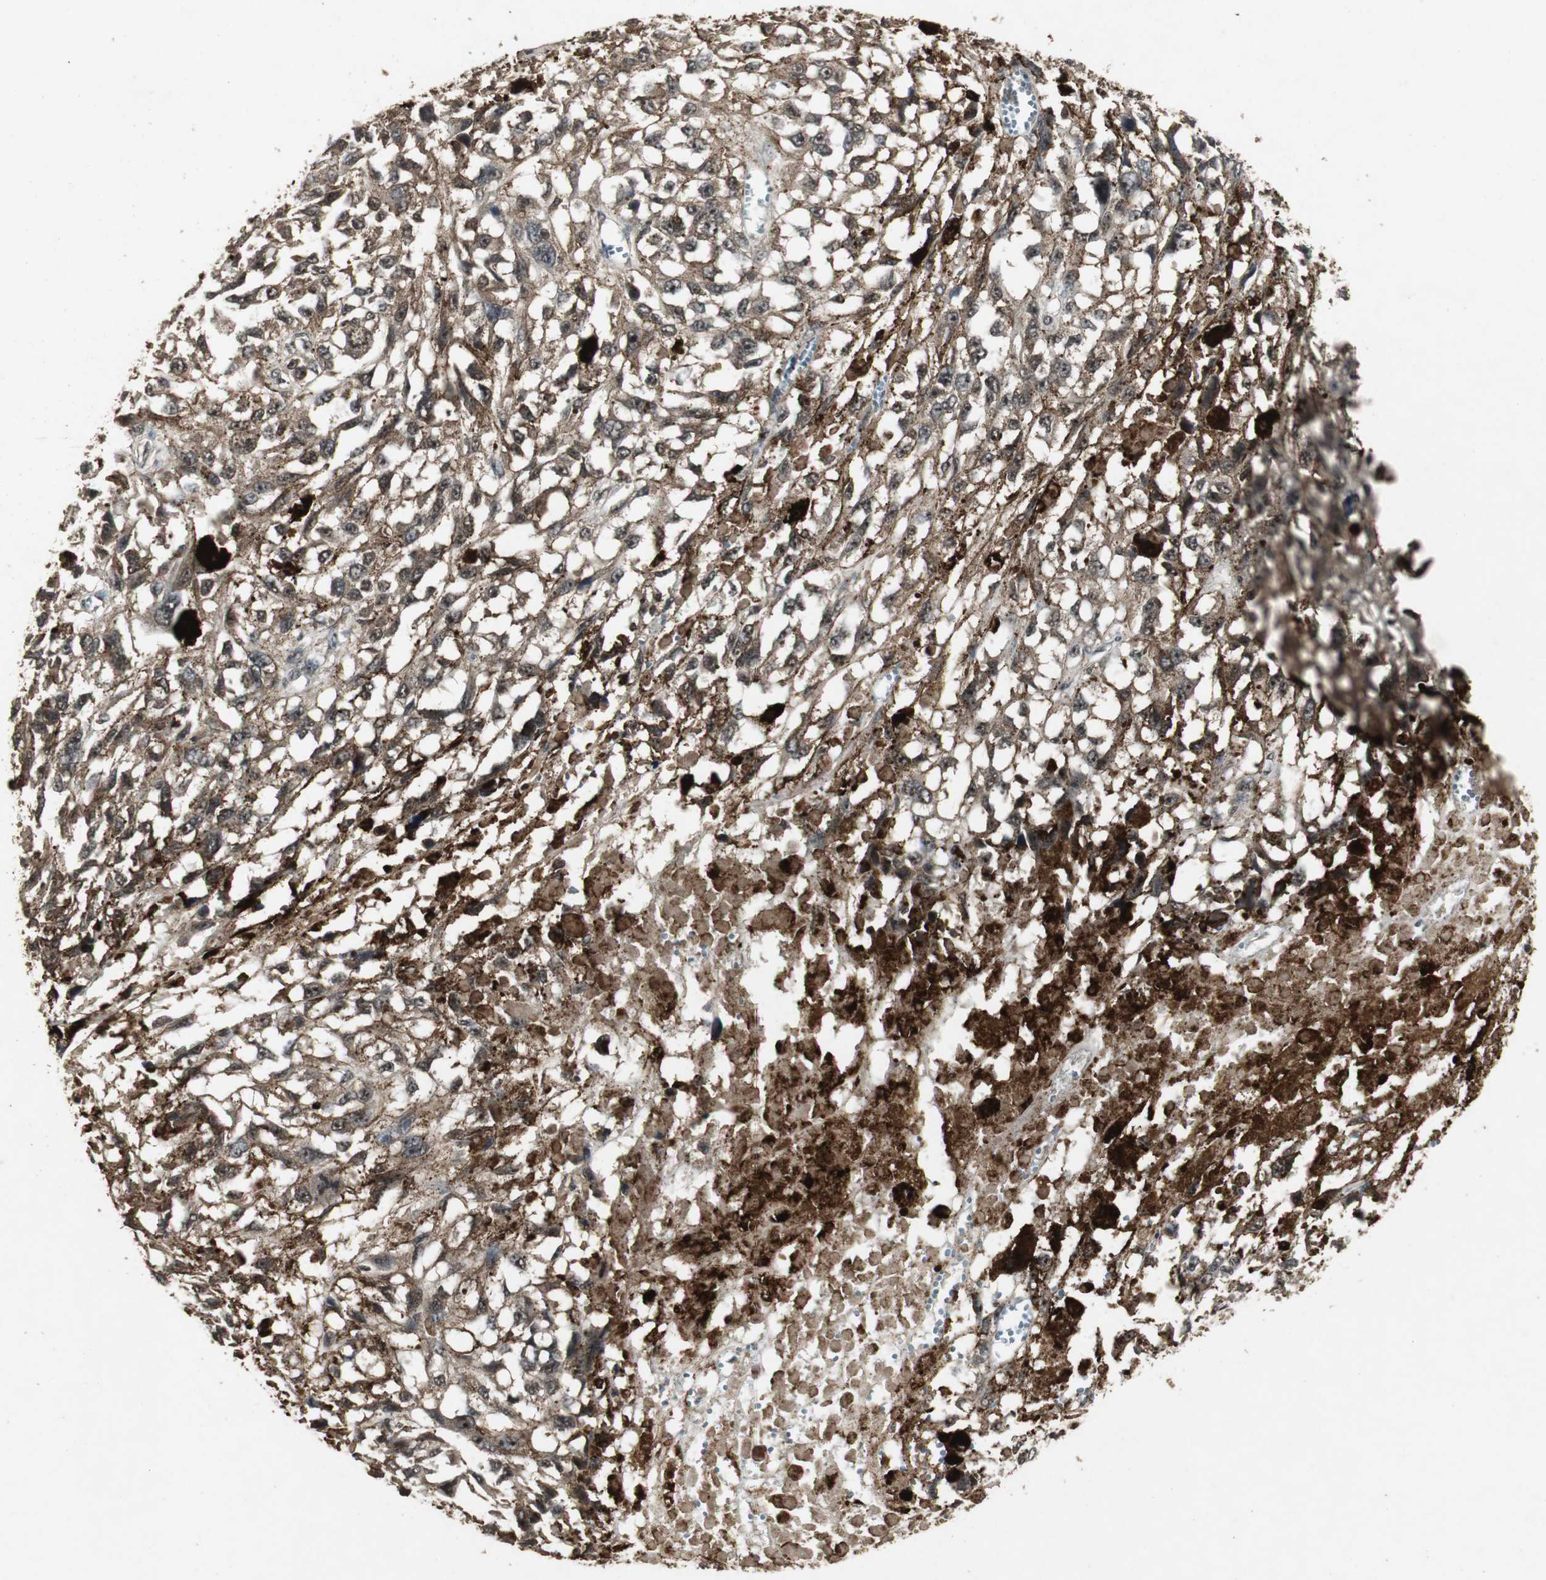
{"staining": {"intensity": "moderate", "quantity": ">75%", "location": "cytoplasmic/membranous,nuclear"}, "tissue": "melanoma", "cell_type": "Tumor cells", "image_type": "cancer", "snomed": [{"axis": "morphology", "description": "Malignant melanoma, Metastatic site"}, {"axis": "topography", "description": "Lymph node"}], "caption": "Human melanoma stained with a protein marker shows moderate staining in tumor cells.", "gene": "EMX1", "patient": {"sex": "male", "age": 59}}